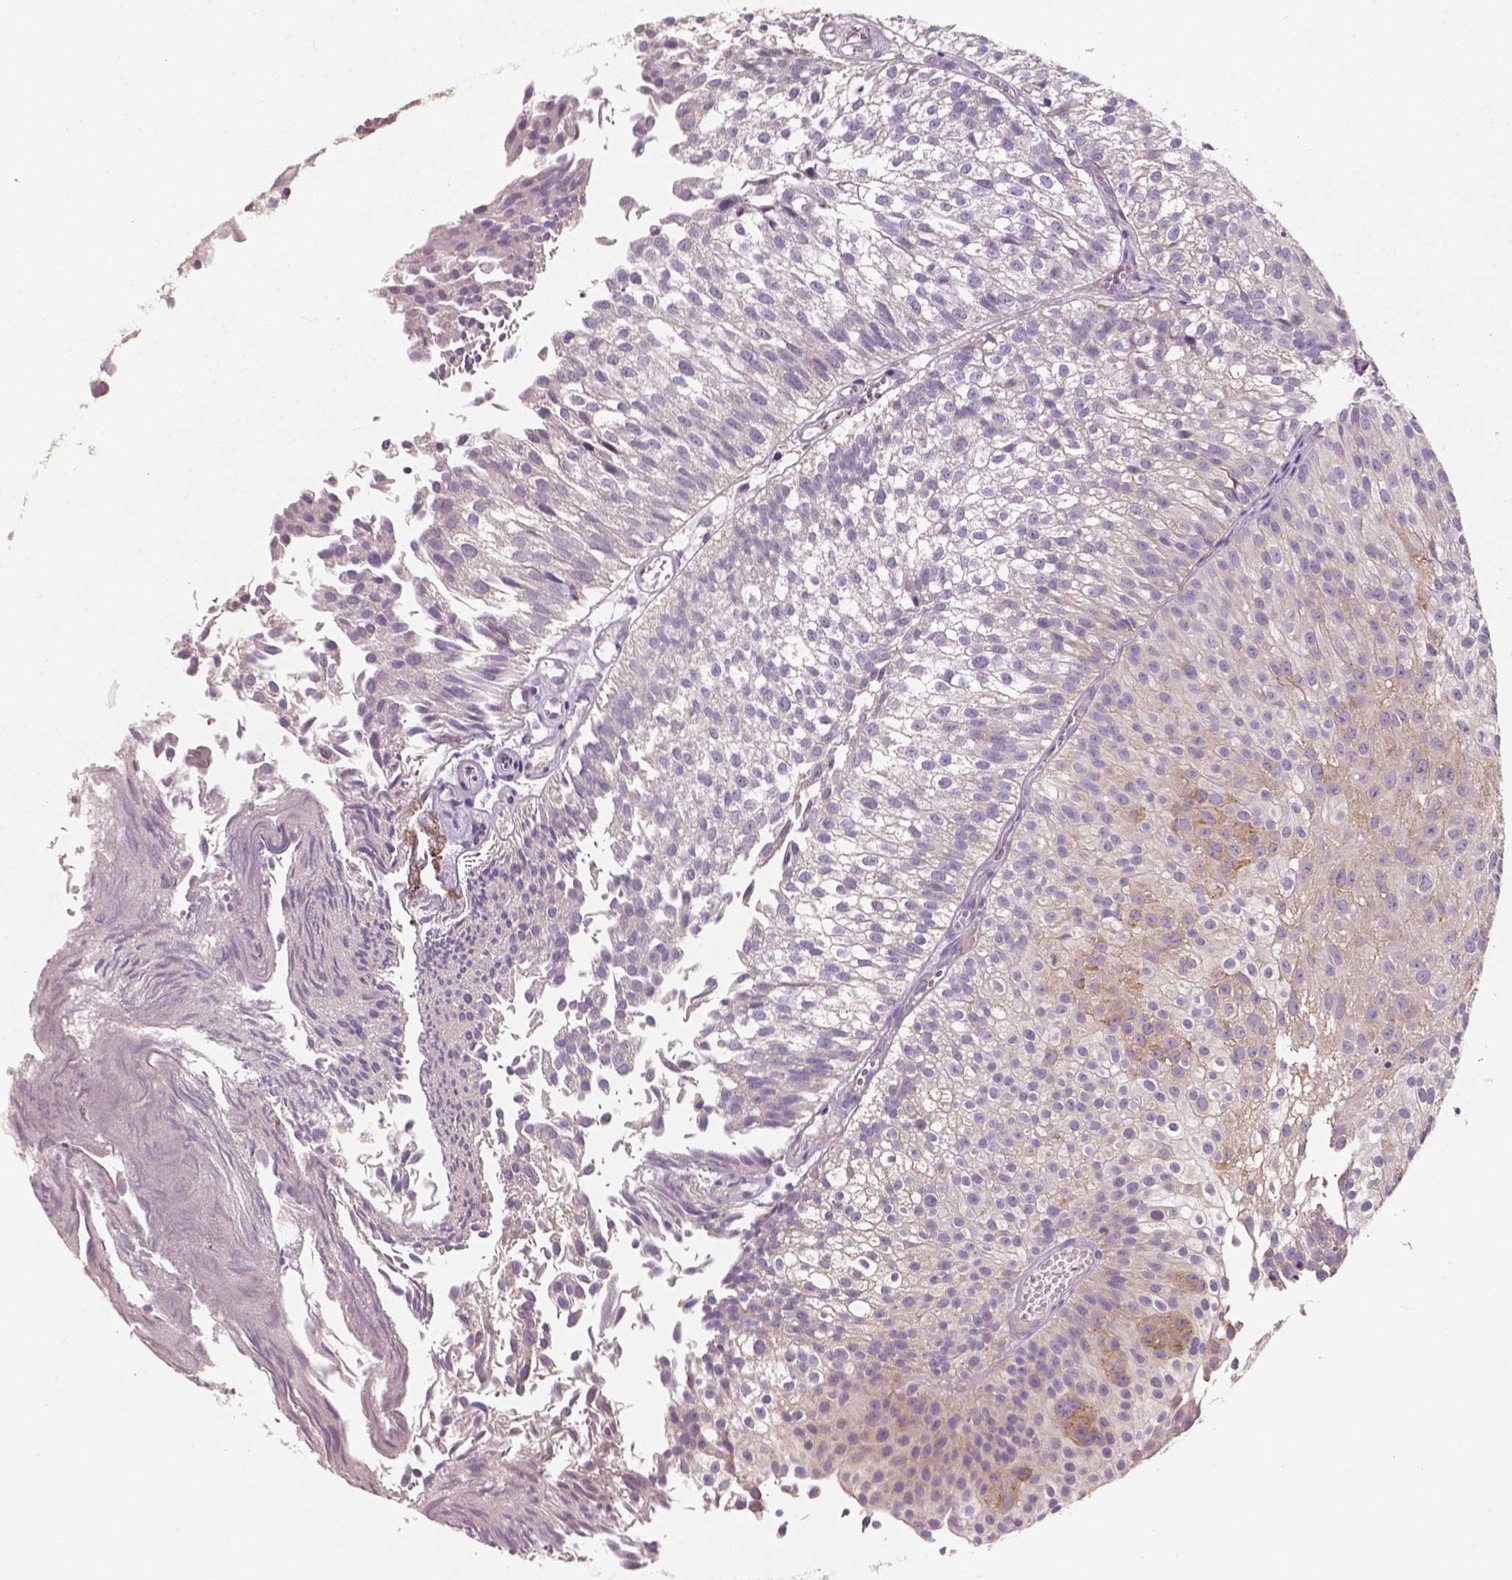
{"staining": {"intensity": "weak", "quantity": "<25%", "location": "cytoplasmic/membranous"}, "tissue": "urothelial cancer", "cell_type": "Tumor cells", "image_type": "cancer", "snomed": [{"axis": "morphology", "description": "Urothelial carcinoma, Low grade"}, {"axis": "topography", "description": "Urinary bladder"}], "caption": "Immunohistochemistry histopathology image of neoplastic tissue: low-grade urothelial carcinoma stained with DAB exhibits no significant protein staining in tumor cells. (Brightfield microscopy of DAB (3,3'-diaminobenzidine) IHC at high magnification).", "gene": "LSM14B", "patient": {"sex": "male", "age": 70}}